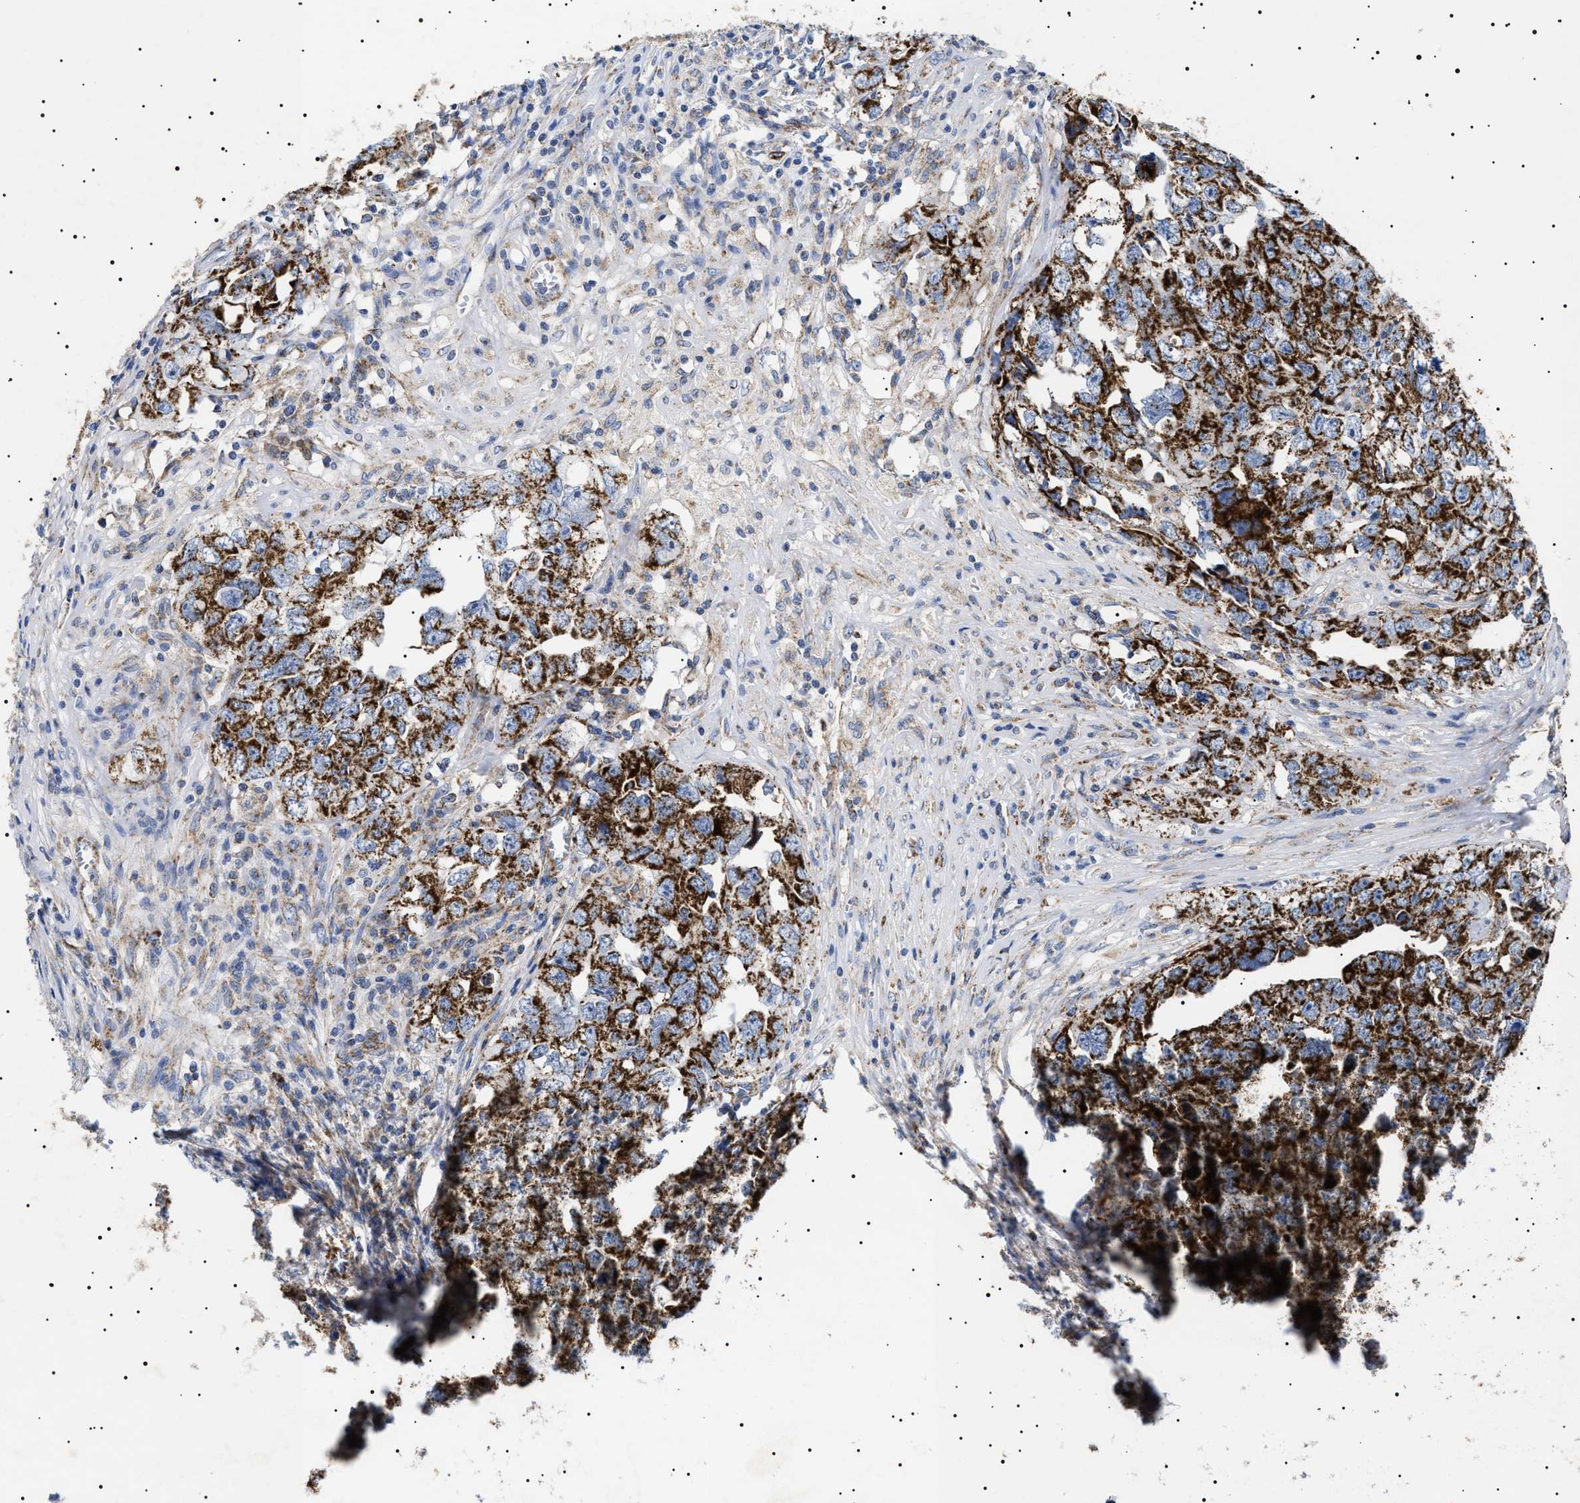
{"staining": {"intensity": "strong", "quantity": ">75%", "location": "cytoplasmic/membranous"}, "tissue": "testis cancer", "cell_type": "Tumor cells", "image_type": "cancer", "snomed": [{"axis": "morphology", "description": "Seminoma, NOS"}, {"axis": "morphology", "description": "Carcinoma, Embryonal, NOS"}, {"axis": "topography", "description": "Testis"}], "caption": "Tumor cells exhibit strong cytoplasmic/membranous staining in about >75% of cells in seminoma (testis). (Brightfield microscopy of DAB IHC at high magnification).", "gene": "CHRDL2", "patient": {"sex": "male", "age": 43}}